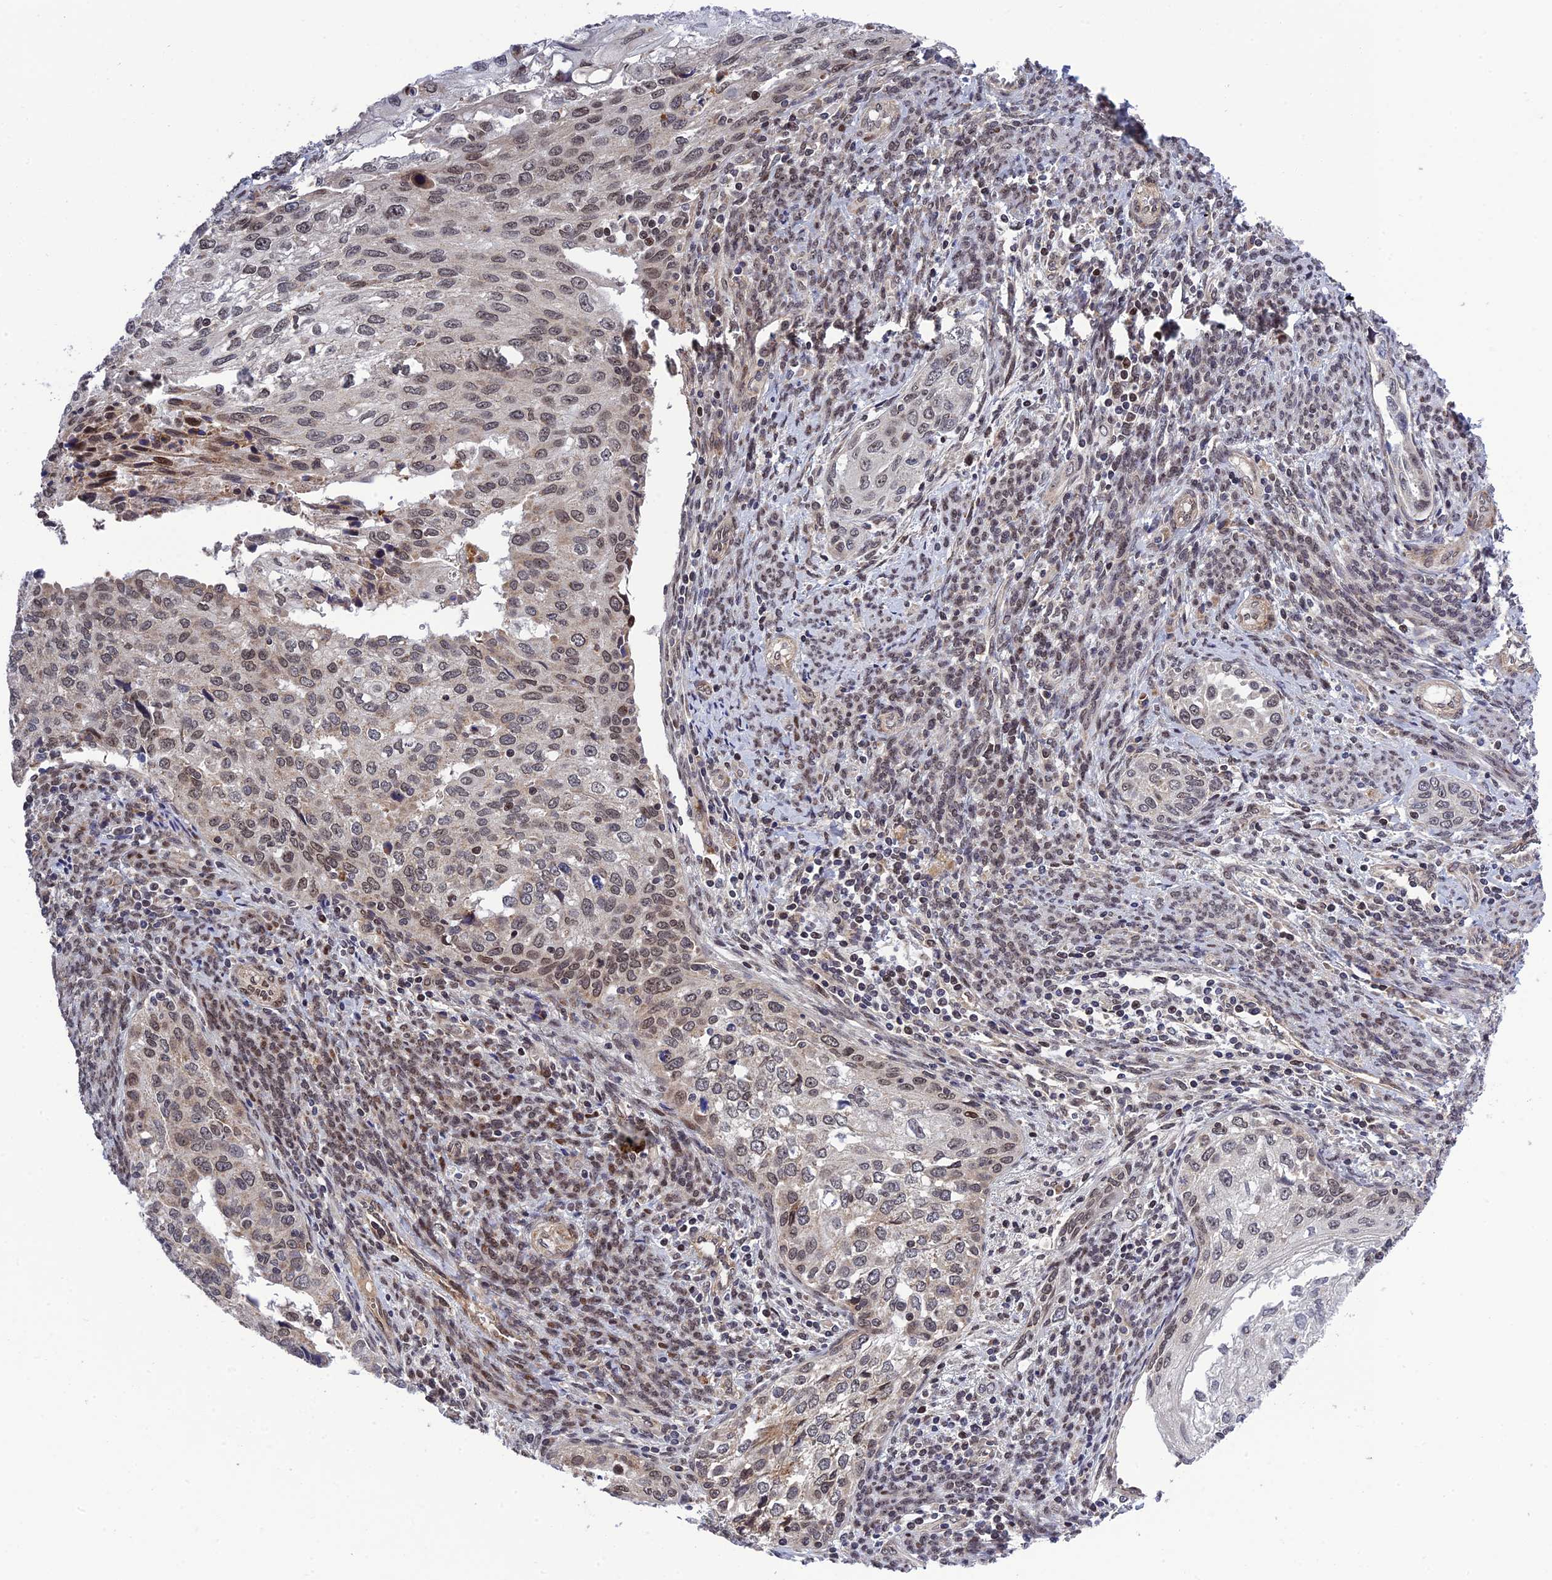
{"staining": {"intensity": "weak", "quantity": ">75%", "location": "nuclear"}, "tissue": "cervical cancer", "cell_type": "Tumor cells", "image_type": "cancer", "snomed": [{"axis": "morphology", "description": "Squamous cell carcinoma, NOS"}, {"axis": "topography", "description": "Cervix"}], "caption": "Immunohistochemical staining of human cervical cancer demonstrates low levels of weak nuclear positivity in approximately >75% of tumor cells.", "gene": "REXO1", "patient": {"sex": "female", "age": 67}}